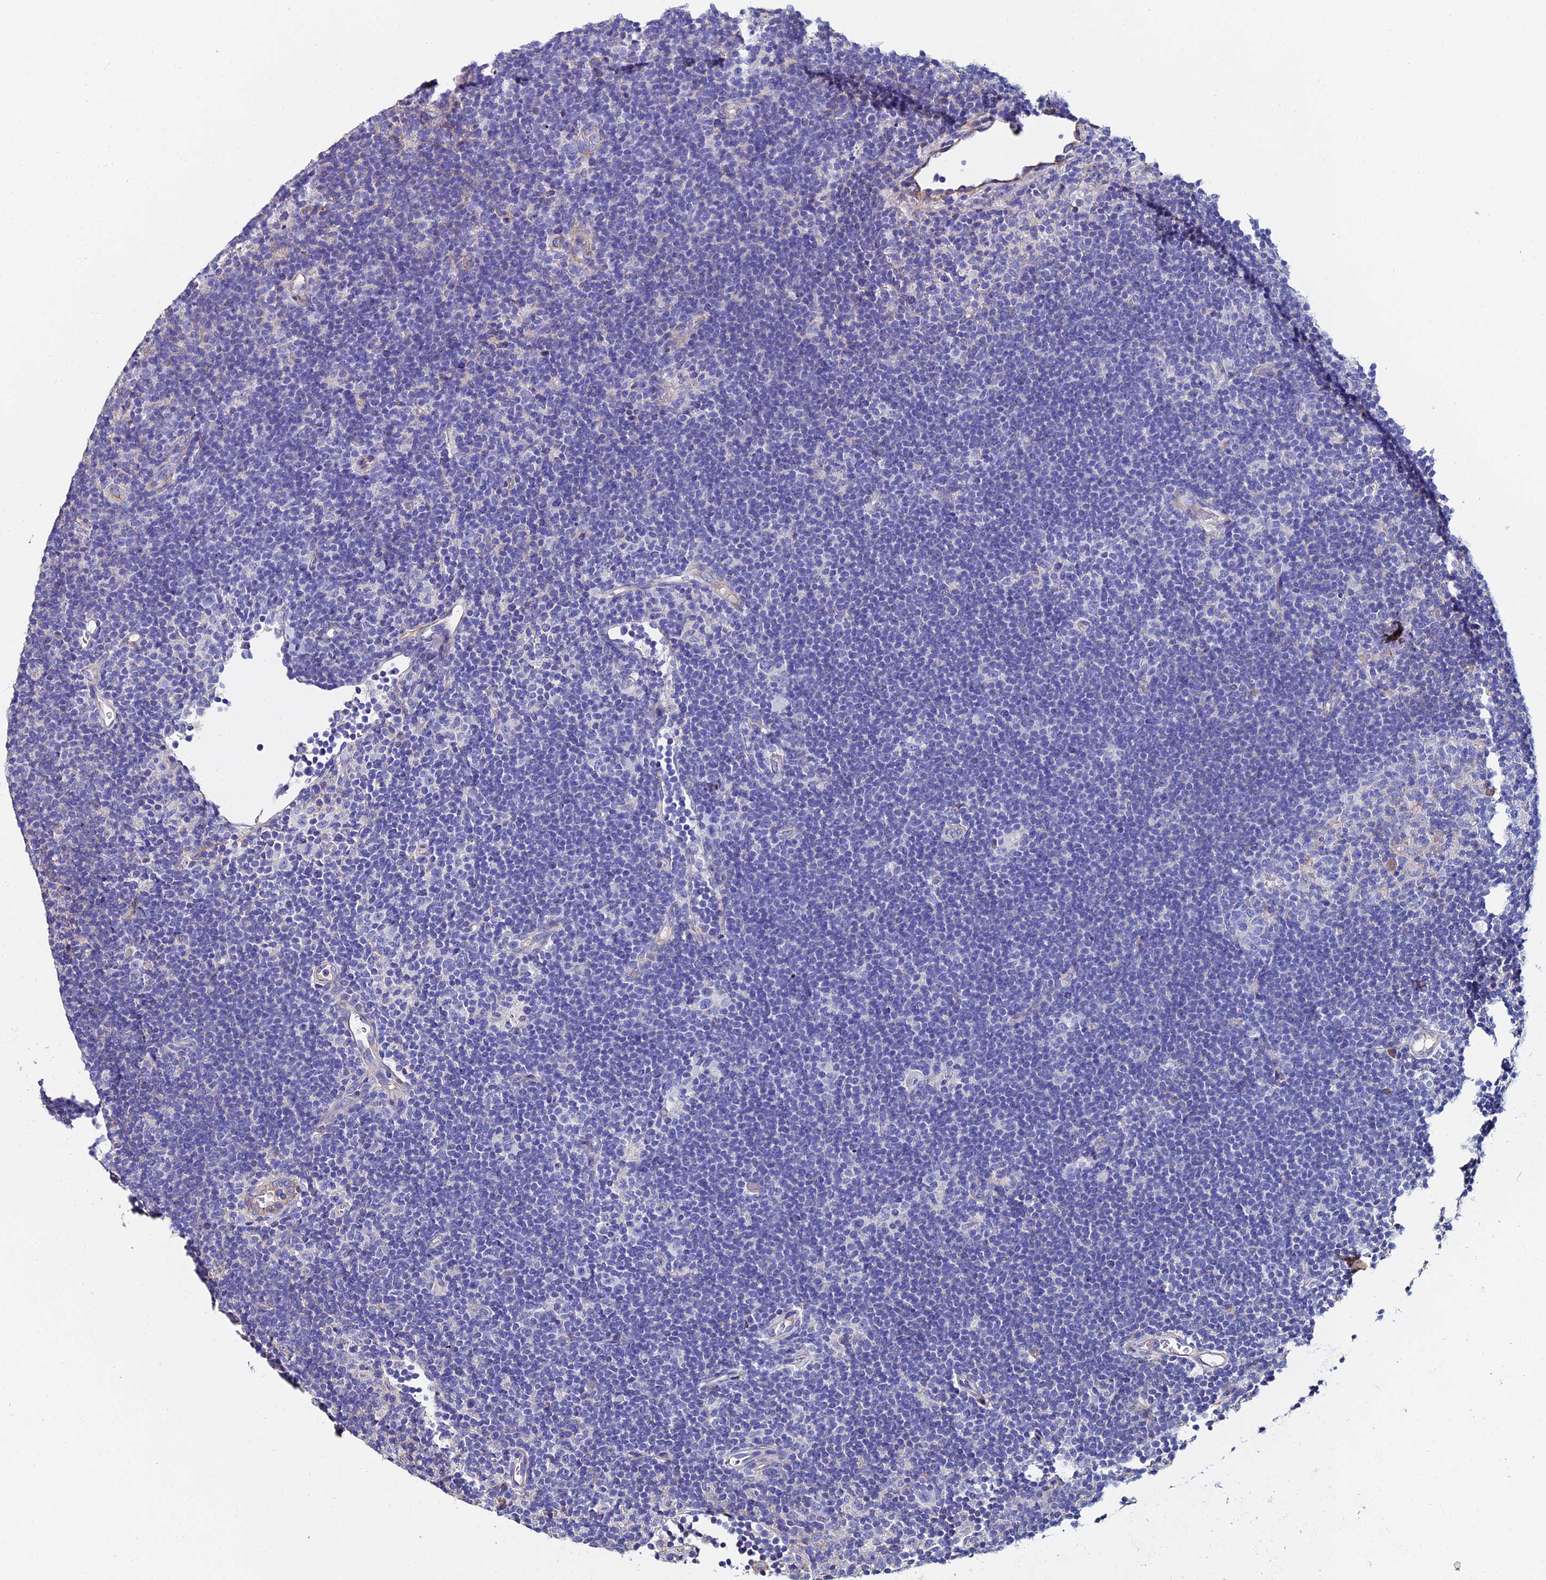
{"staining": {"intensity": "negative", "quantity": "none", "location": "none"}, "tissue": "lymphoma", "cell_type": "Tumor cells", "image_type": "cancer", "snomed": [{"axis": "morphology", "description": "Hodgkin's disease, NOS"}, {"axis": "topography", "description": "Lymph node"}], "caption": "Lymphoma stained for a protein using immunohistochemistry demonstrates no expression tumor cells.", "gene": "C6", "patient": {"sex": "female", "age": 57}}